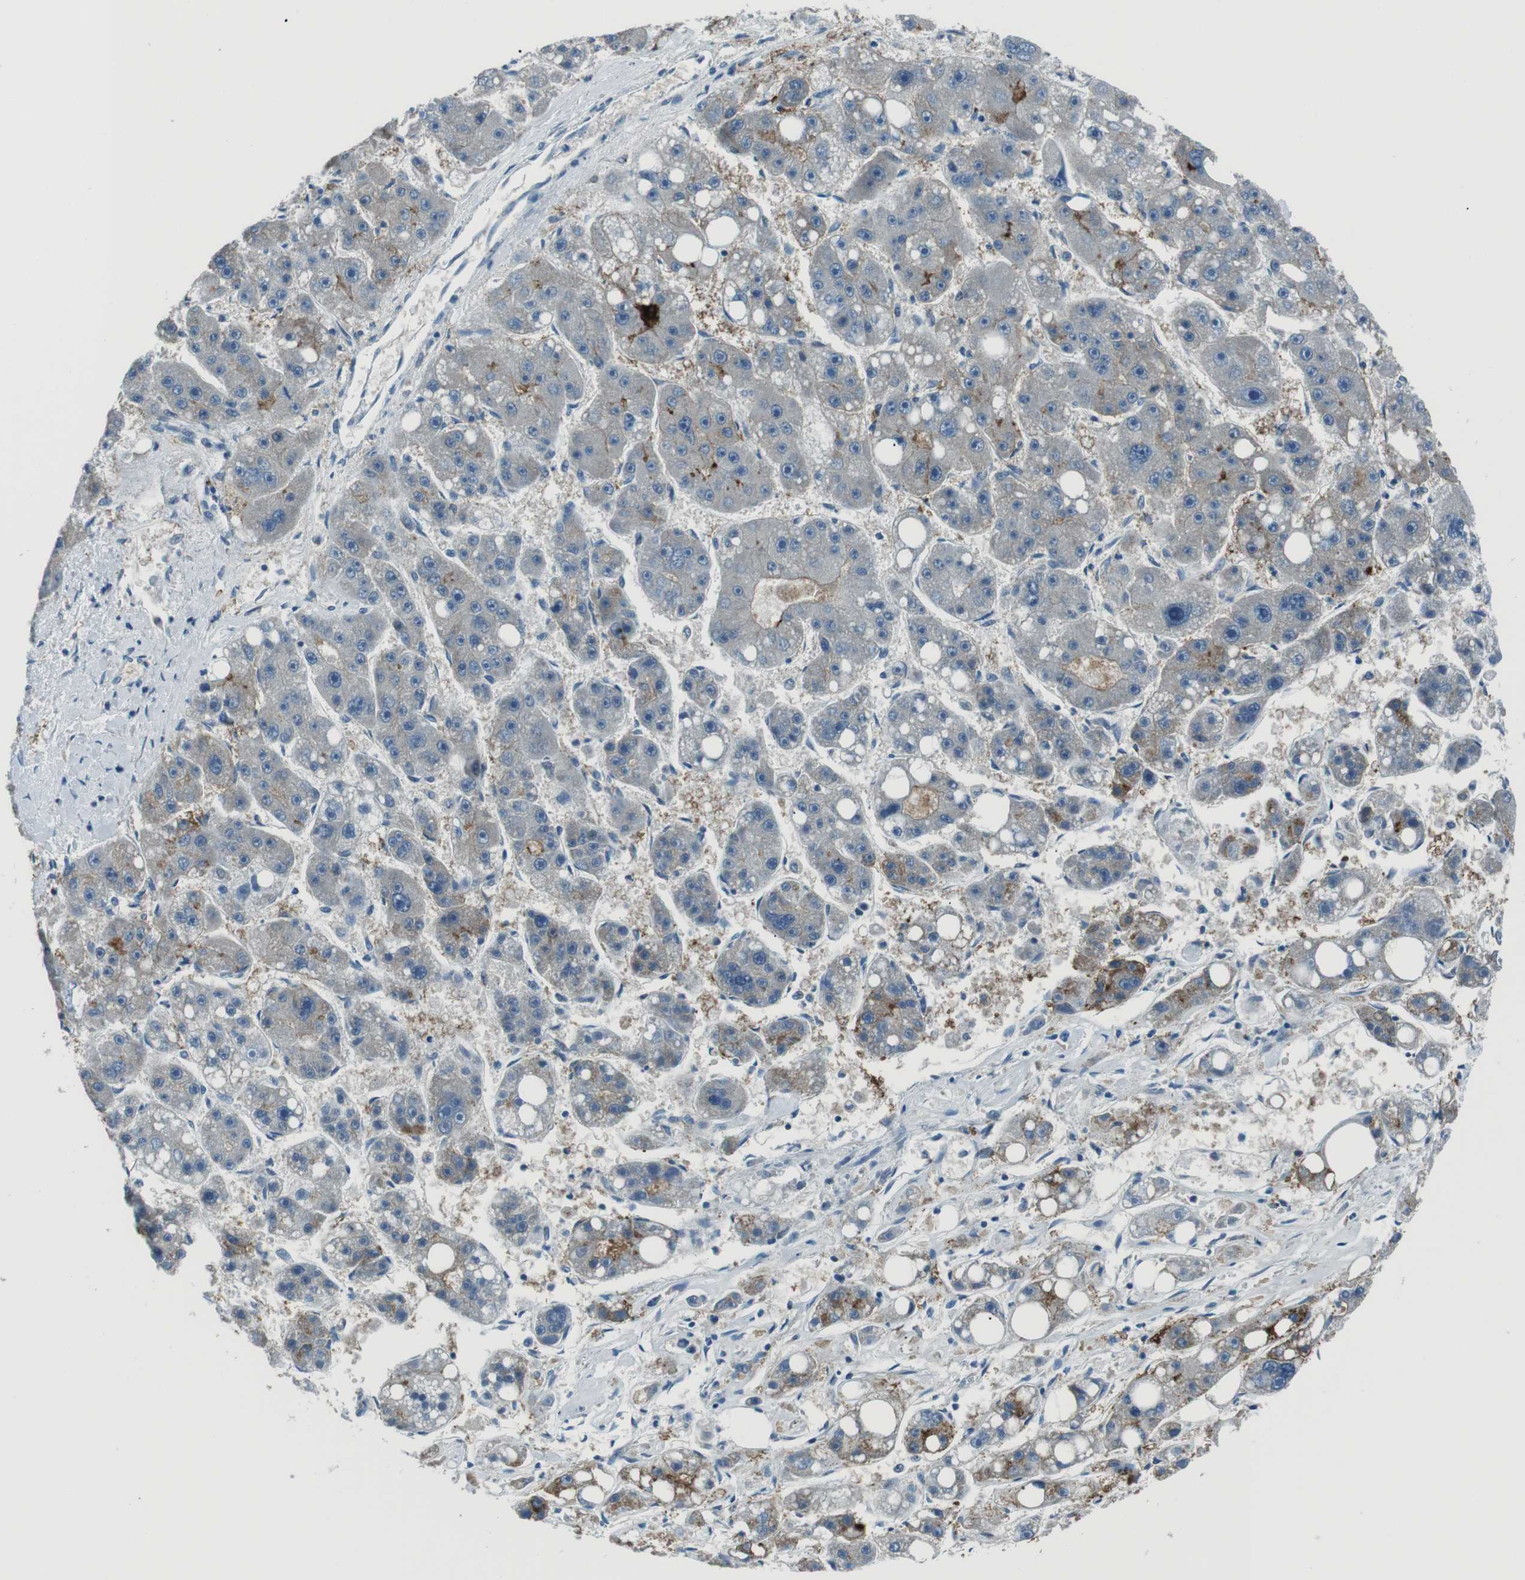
{"staining": {"intensity": "moderate", "quantity": "<25%", "location": "cytoplasmic/membranous"}, "tissue": "liver cancer", "cell_type": "Tumor cells", "image_type": "cancer", "snomed": [{"axis": "morphology", "description": "Carcinoma, Hepatocellular, NOS"}, {"axis": "topography", "description": "Liver"}], "caption": "The immunohistochemical stain shows moderate cytoplasmic/membranous positivity in tumor cells of hepatocellular carcinoma (liver) tissue. The staining was performed using DAB, with brown indicating positive protein expression. Nuclei are stained blue with hematoxylin.", "gene": "ST6GAL1", "patient": {"sex": "female", "age": 61}}